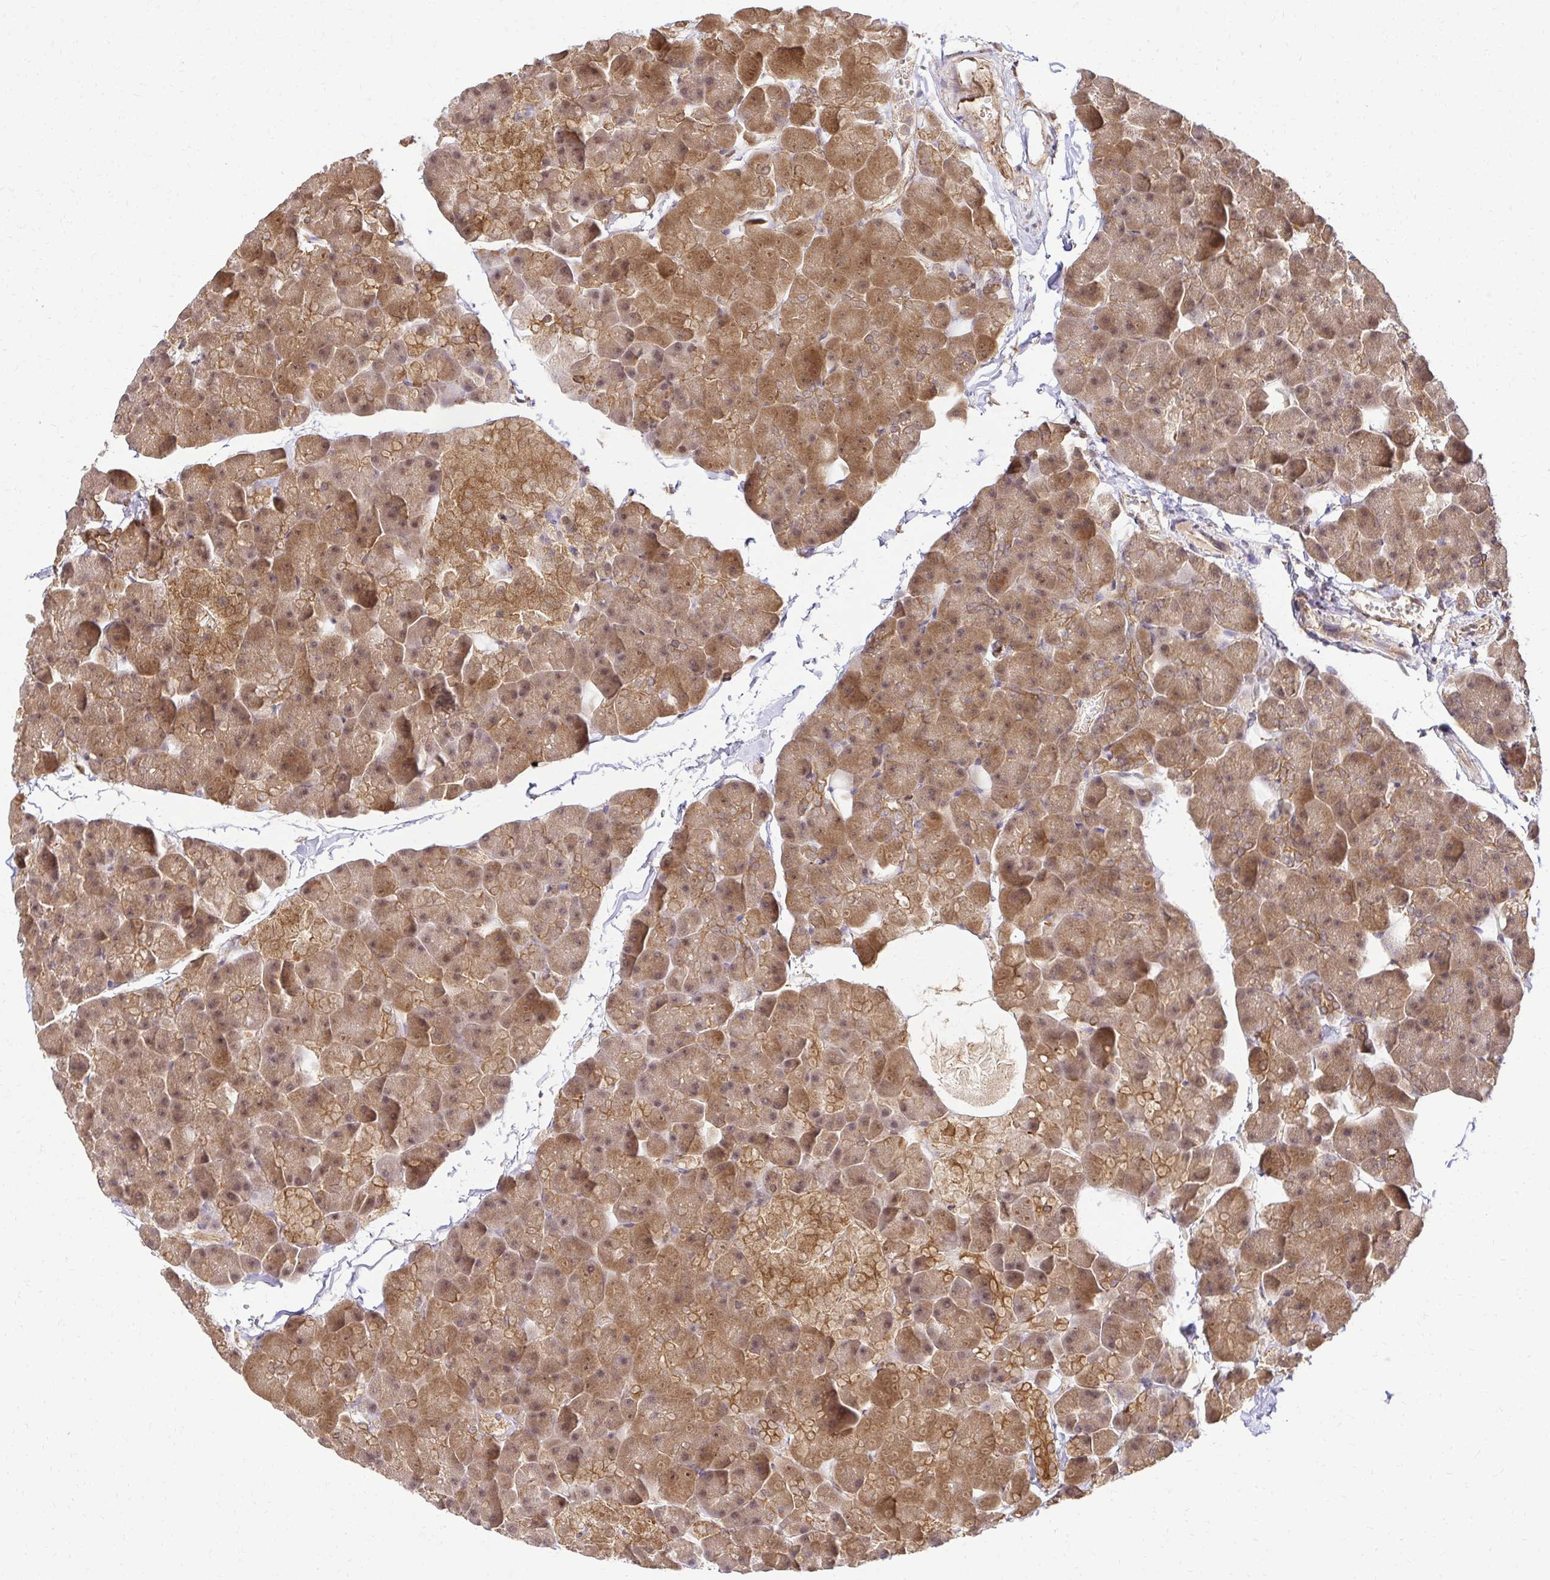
{"staining": {"intensity": "moderate", "quantity": ">75%", "location": "cytoplasmic/membranous,nuclear"}, "tissue": "pancreas", "cell_type": "Exocrine glandular cells", "image_type": "normal", "snomed": [{"axis": "morphology", "description": "Normal tissue, NOS"}, {"axis": "topography", "description": "Pancreas"}], "caption": "DAB (3,3'-diaminobenzidine) immunohistochemical staining of unremarkable human pancreas demonstrates moderate cytoplasmic/membranous,nuclear protein expression in approximately >75% of exocrine glandular cells. (DAB (3,3'-diaminobenzidine) IHC, brown staining for protein, blue staining for nuclei).", "gene": "PSMA4", "patient": {"sex": "male", "age": 35}}